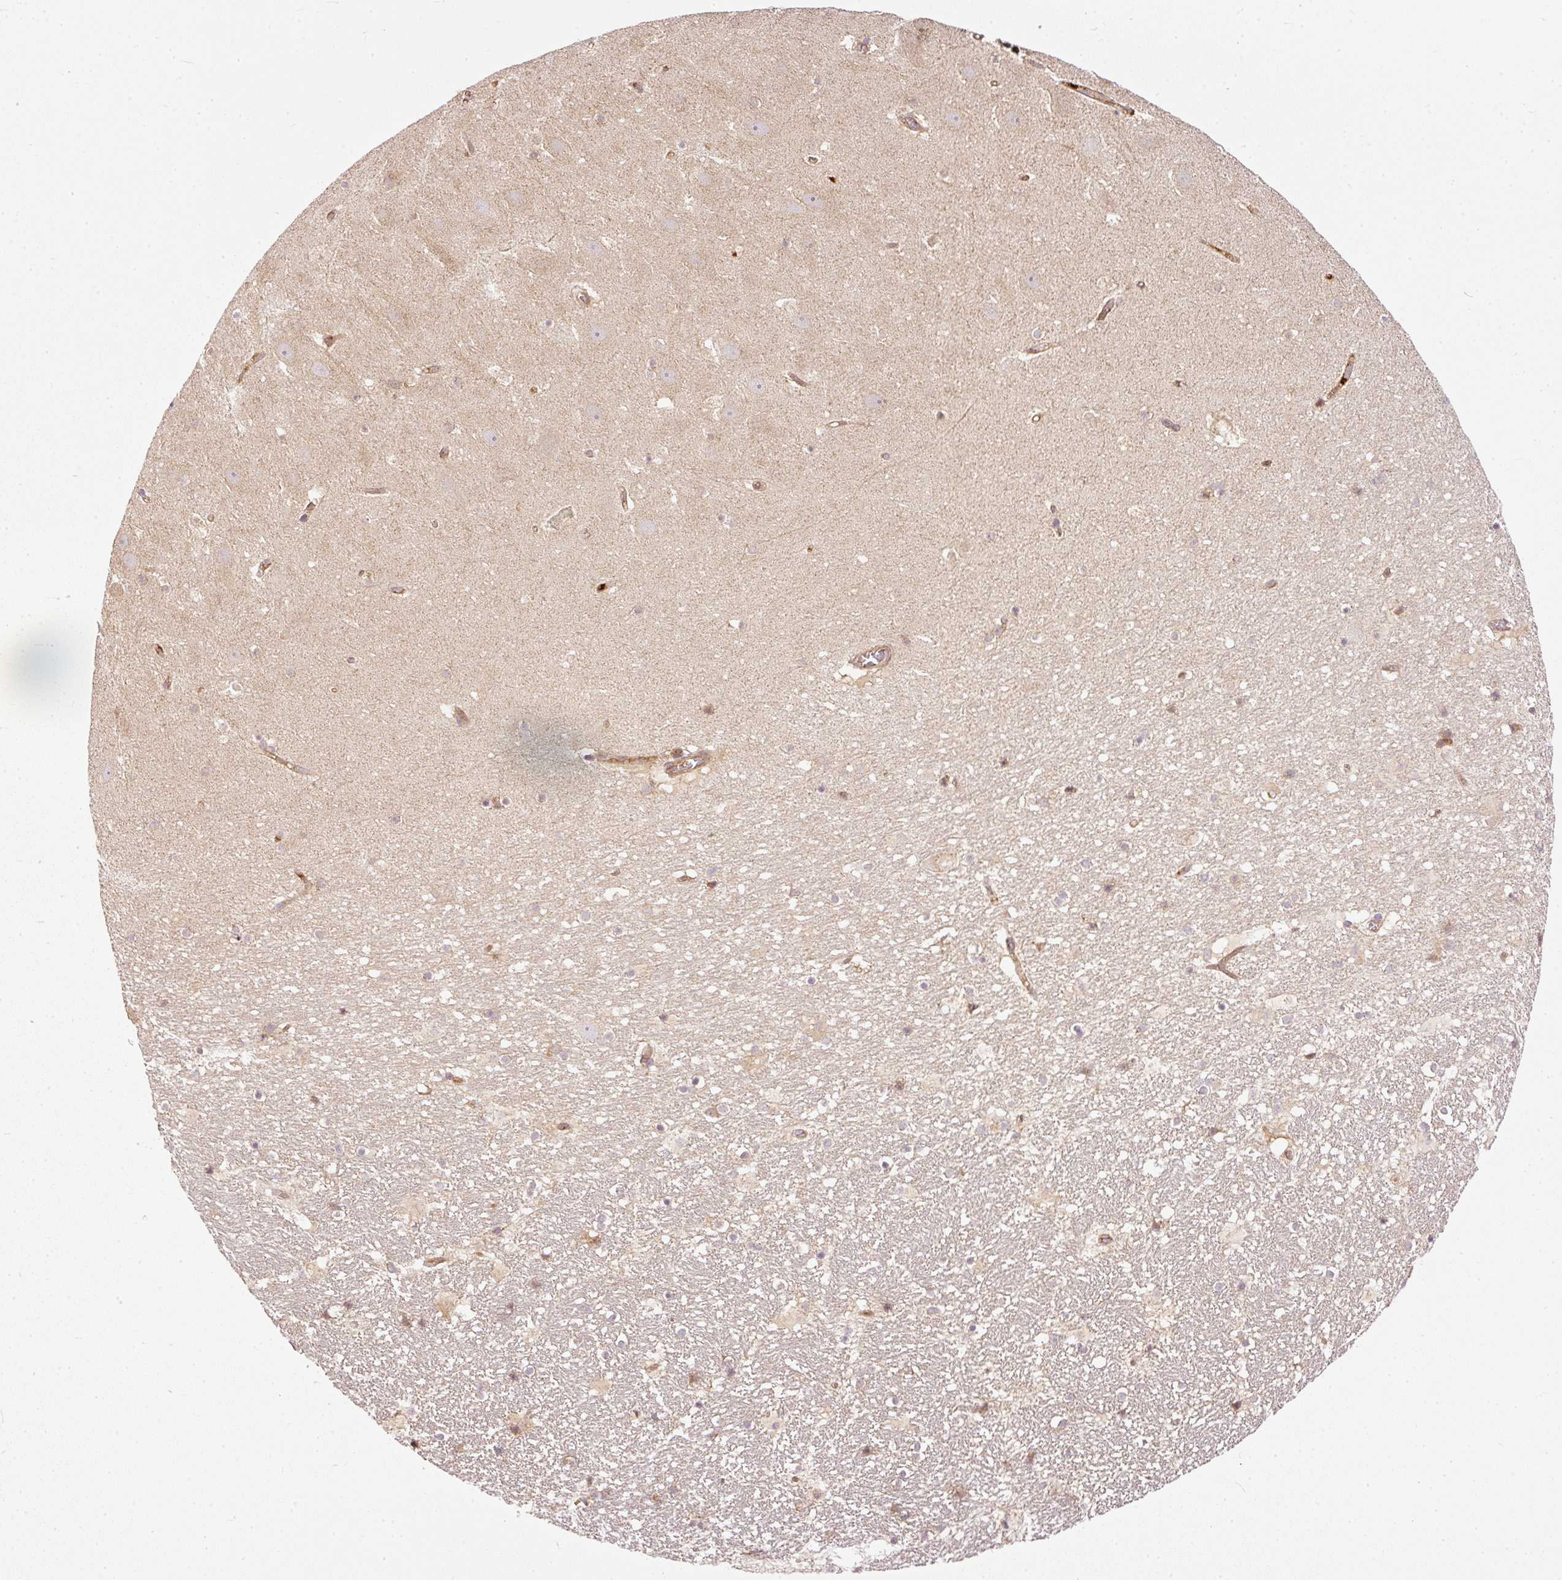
{"staining": {"intensity": "negative", "quantity": "none", "location": "none"}, "tissue": "hippocampus", "cell_type": "Glial cells", "image_type": "normal", "snomed": [{"axis": "morphology", "description": "Normal tissue, NOS"}, {"axis": "topography", "description": "Hippocampus"}], "caption": "Image shows no protein expression in glial cells of unremarkable hippocampus. (DAB (3,3'-diaminobenzidine) IHC, high magnification).", "gene": "MIF4GD", "patient": {"sex": "male", "age": 37}}